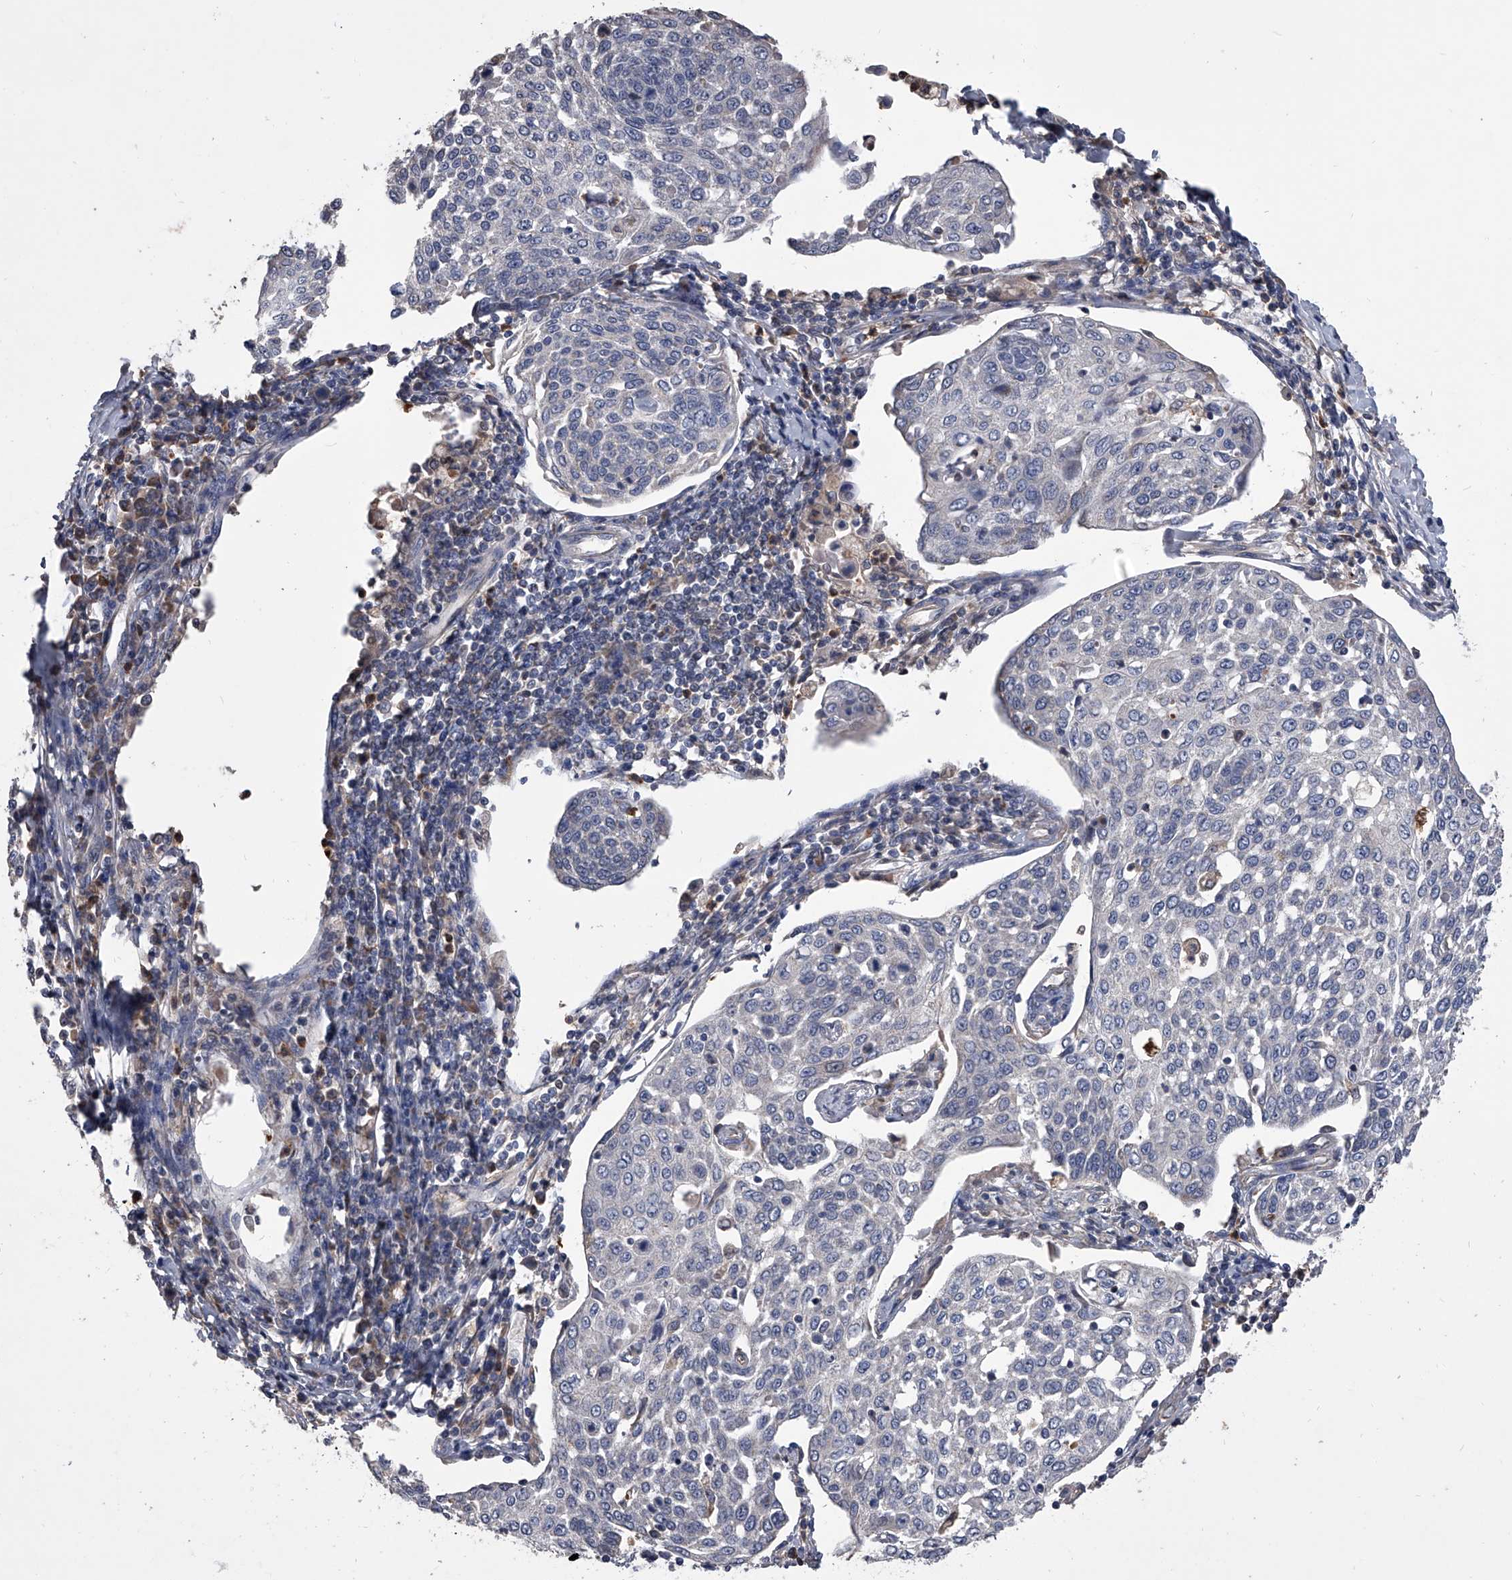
{"staining": {"intensity": "negative", "quantity": "none", "location": "none"}, "tissue": "cervical cancer", "cell_type": "Tumor cells", "image_type": "cancer", "snomed": [{"axis": "morphology", "description": "Squamous cell carcinoma, NOS"}, {"axis": "topography", "description": "Cervix"}], "caption": "There is no significant expression in tumor cells of cervical cancer (squamous cell carcinoma).", "gene": "NRP1", "patient": {"sex": "female", "age": 34}}